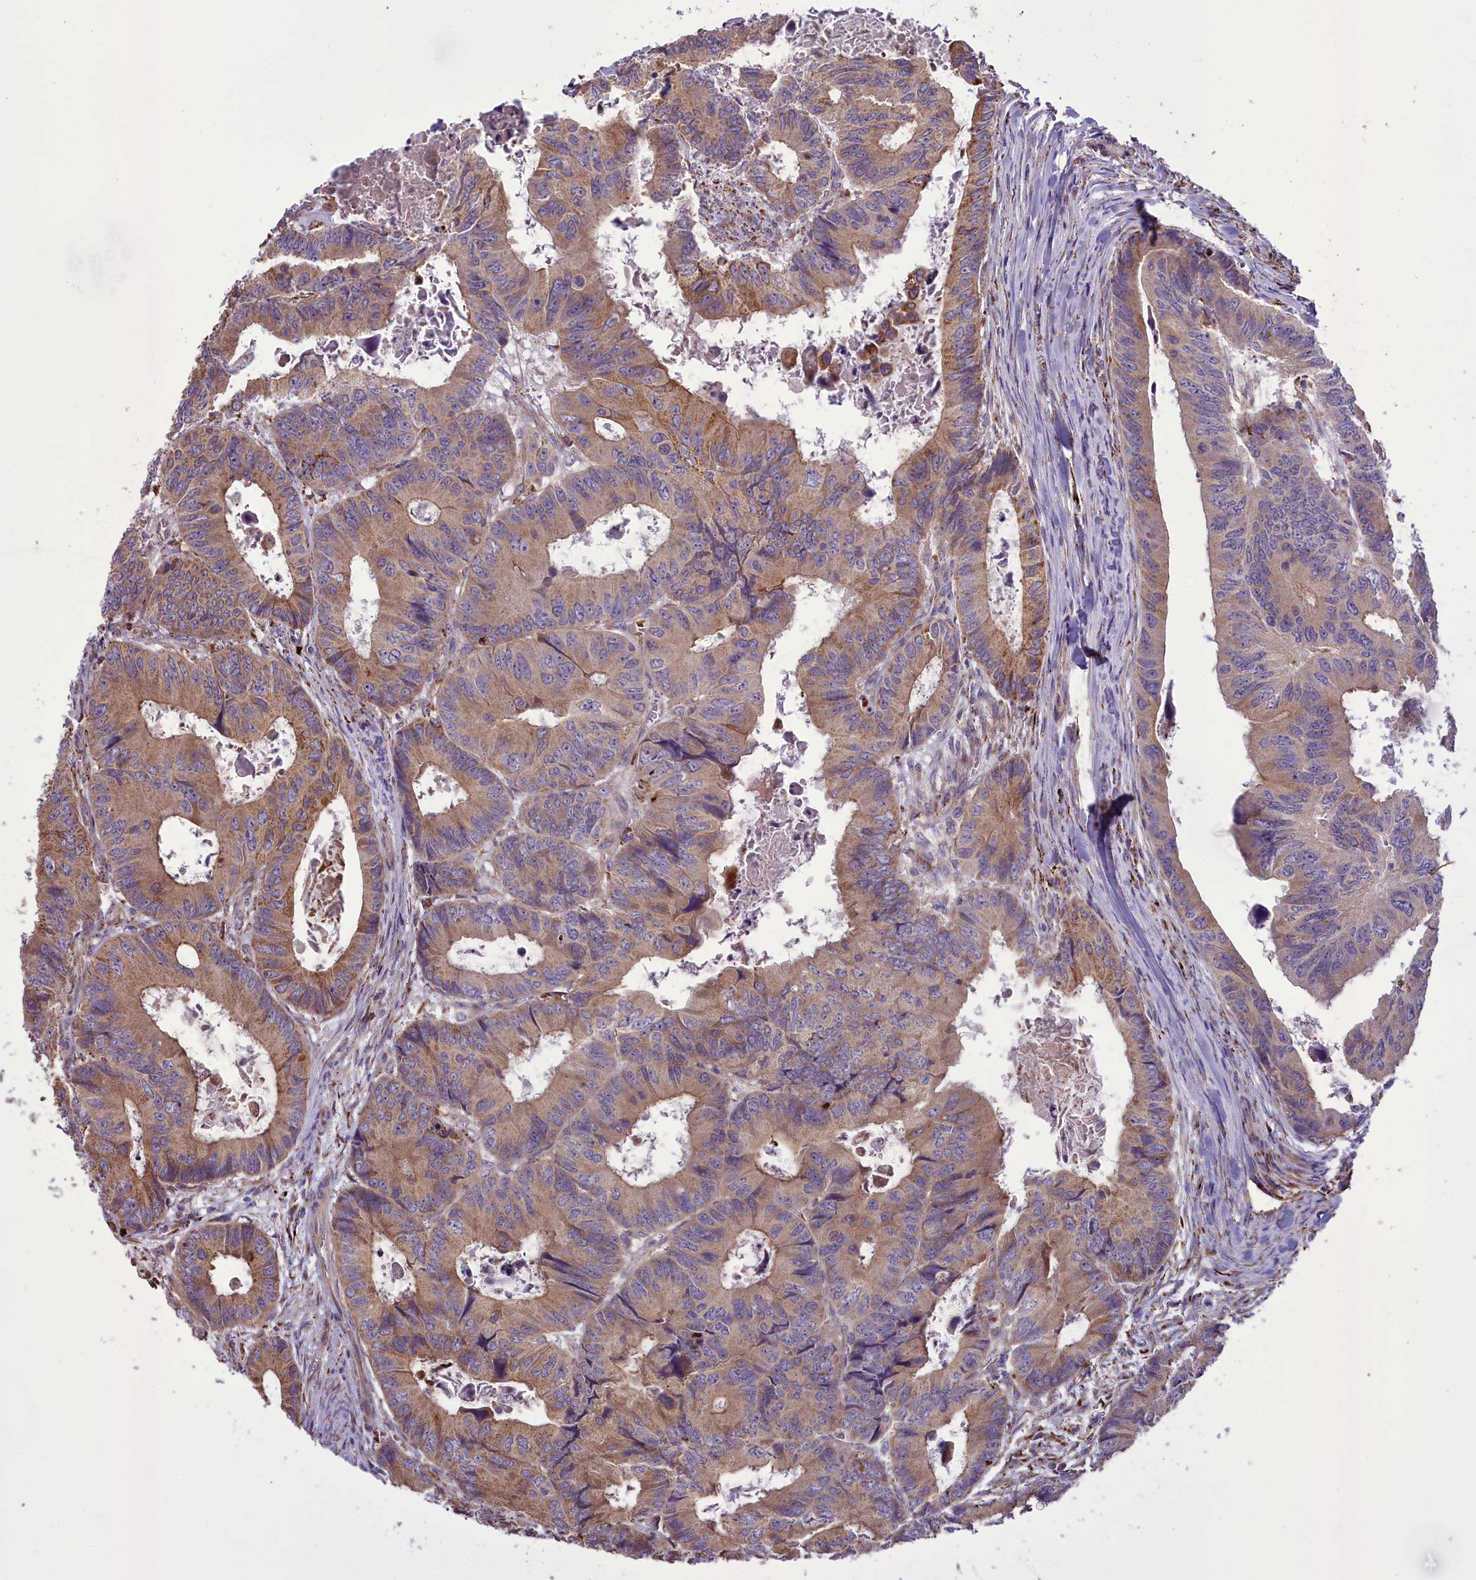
{"staining": {"intensity": "moderate", "quantity": ">75%", "location": "cytoplasmic/membranous"}, "tissue": "colorectal cancer", "cell_type": "Tumor cells", "image_type": "cancer", "snomed": [{"axis": "morphology", "description": "Adenocarcinoma, NOS"}, {"axis": "topography", "description": "Colon"}], "caption": "The photomicrograph displays staining of colorectal adenocarcinoma, revealing moderate cytoplasmic/membranous protein positivity (brown color) within tumor cells.", "gene": "TBC1D24", "patient": {"sex": "male", "age": 85}}